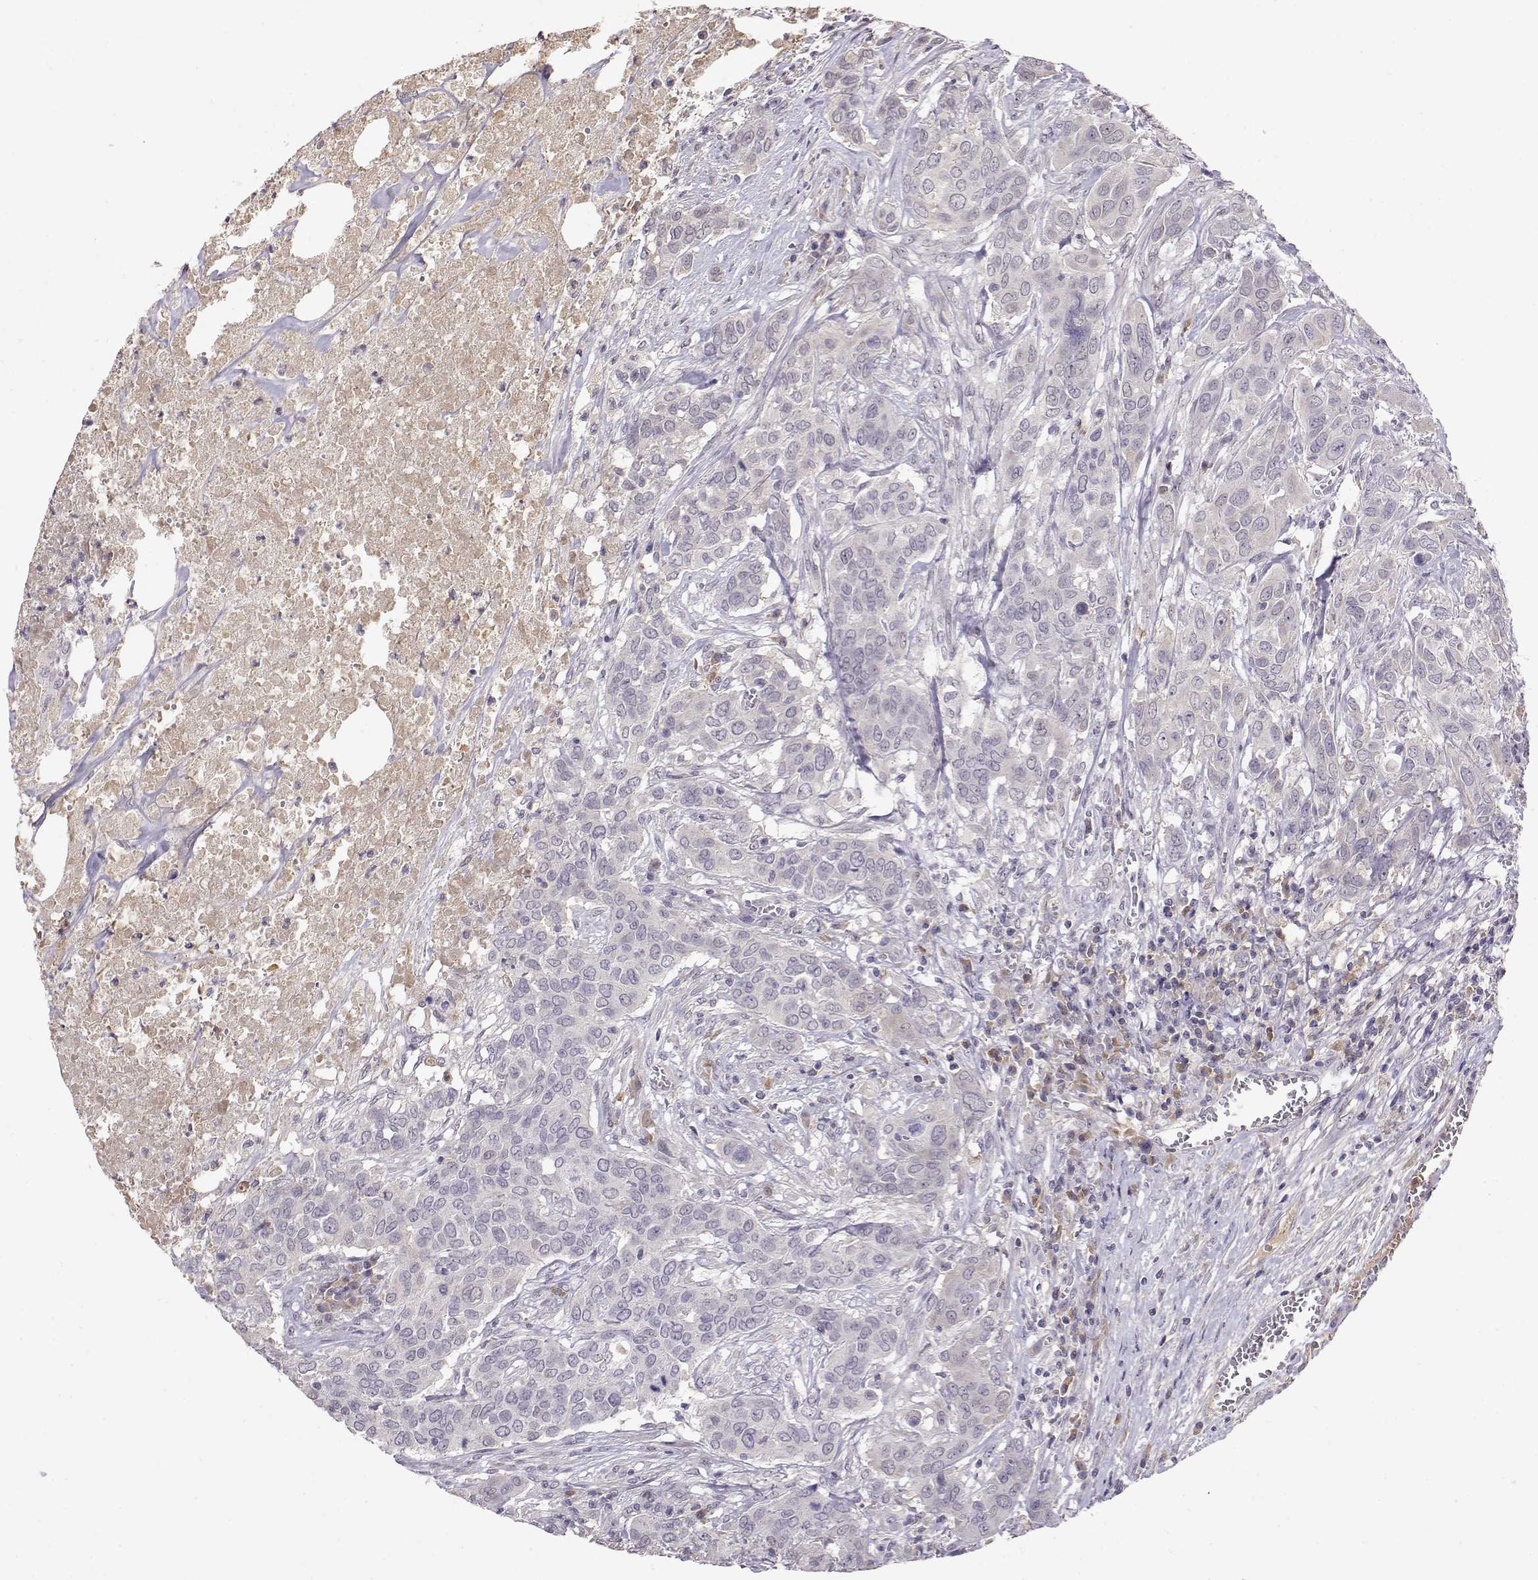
{"staining": {"intensity": "negative", "quantity": "none", "location": "none"}, "tissue": "urothelial cancer", "cell_type": "Tumor cells", "image_type": "cancer", "snomed": [{"axis": "morphology", "description": "Urothelial carcinoma, NOS"}, {"axis": "morphology", "description": "Urothelial carcinoma, High grade"}, {"axis": "topography", "description": "Urinary bladder"}], "caption": "Histopathology image shows no protein staining in tumor cells of urothelial carcinoma (high-grade) tissue. Nuclei are stained in blue.", "gene": "TACR1", "patient": {"sex": "male", "age": 63}}